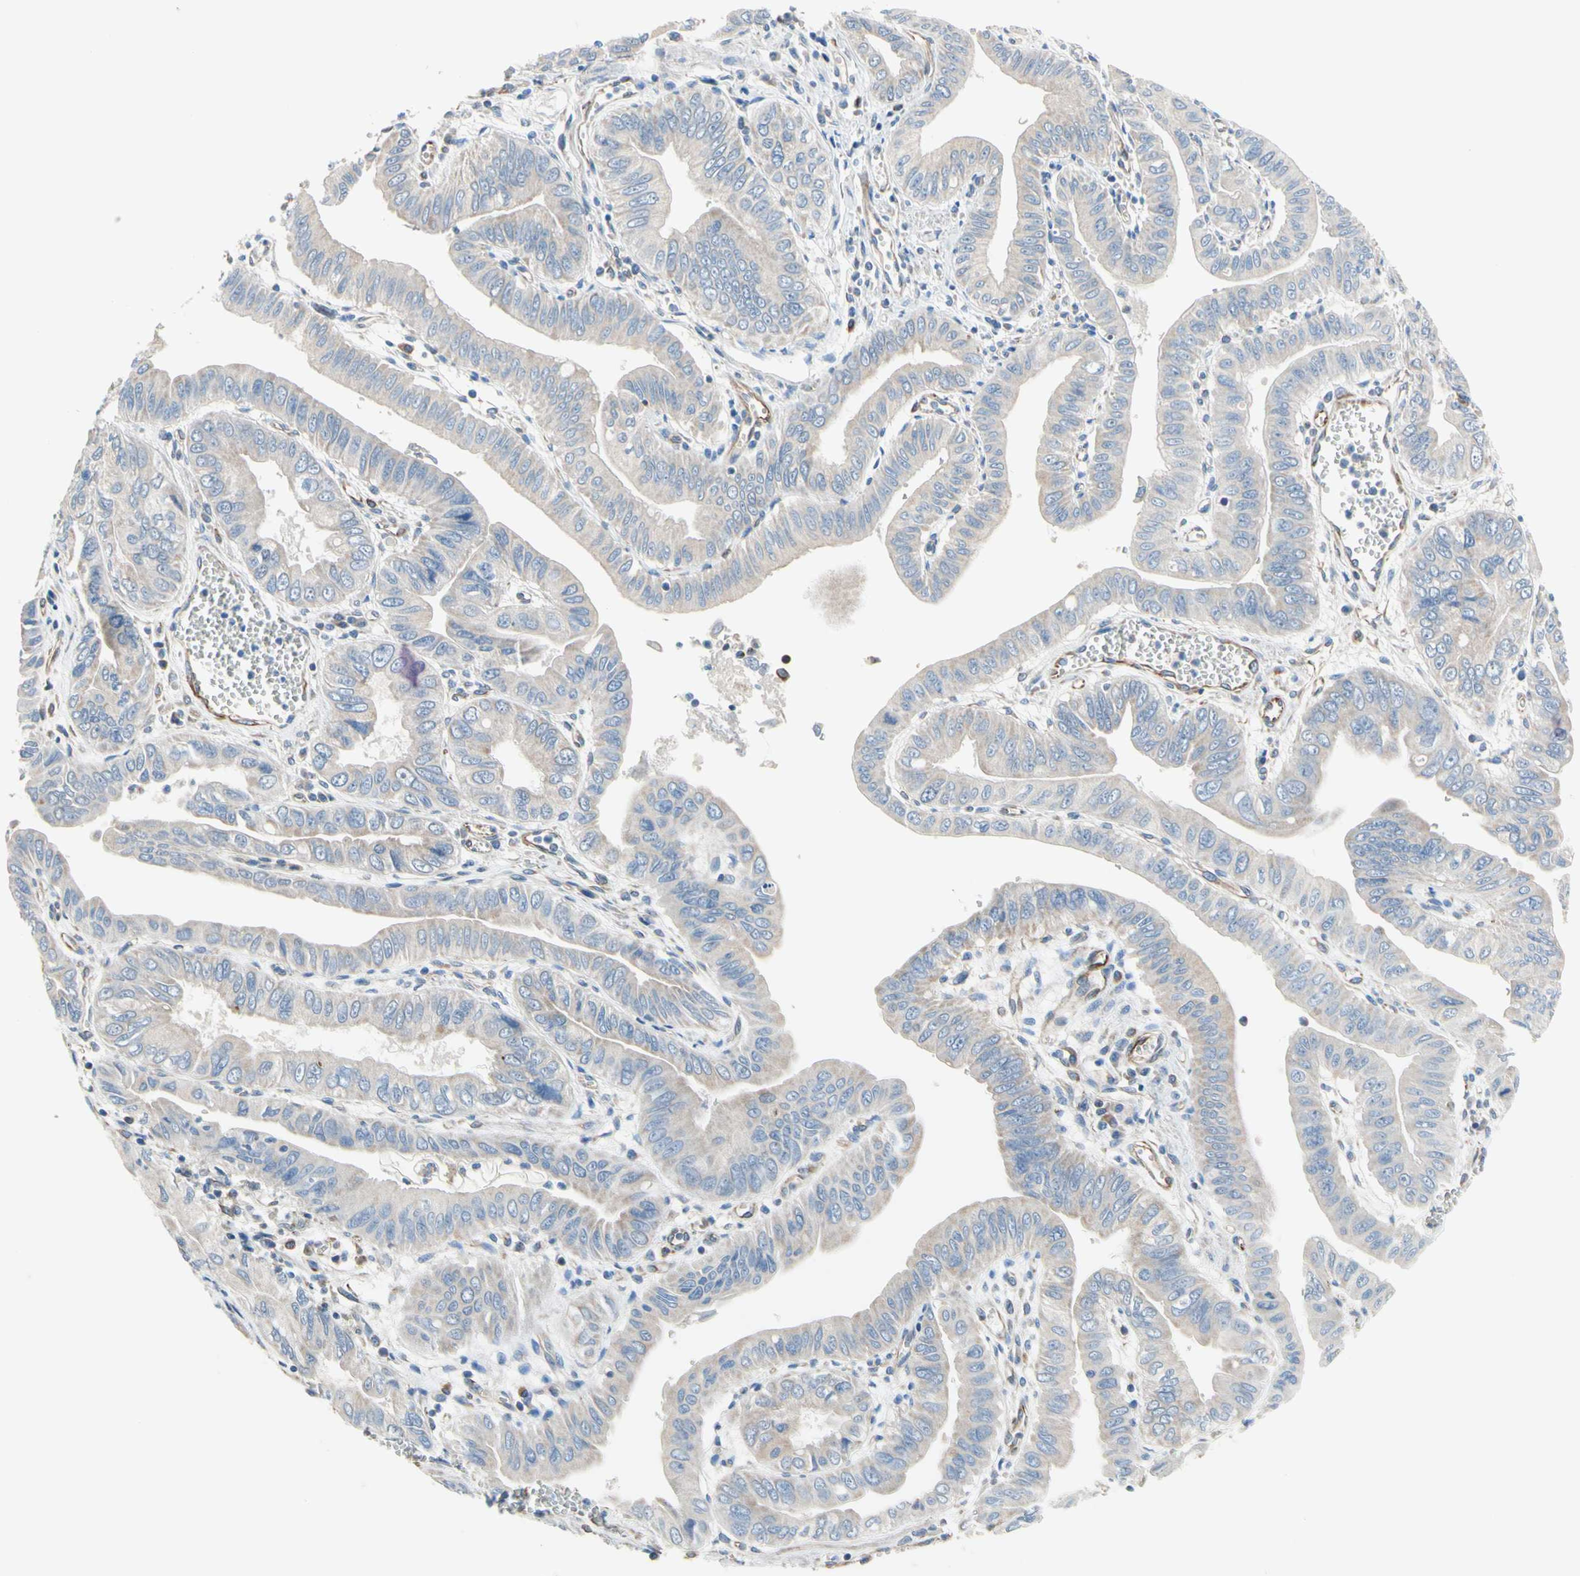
{"staining": {"intensity": "weak", "quantity": "<25%", "location": "cytoplasmic/membranous"}, "tissue": "pancreatic cancer", "cell_type": "Tumor cells", "image_type": "cancer", "snomed": [{"axis": "morphology", "description": "Normal tissue, NOS"}, {"axis": "topography", "description": "Lymph node"}], "caption": "A micrograph of pancreatic cancer stained for a protein reveals no brown staining in tumor cells.", "gene": "TRAF2", "patient": {"sex": "male", "age": 50}}